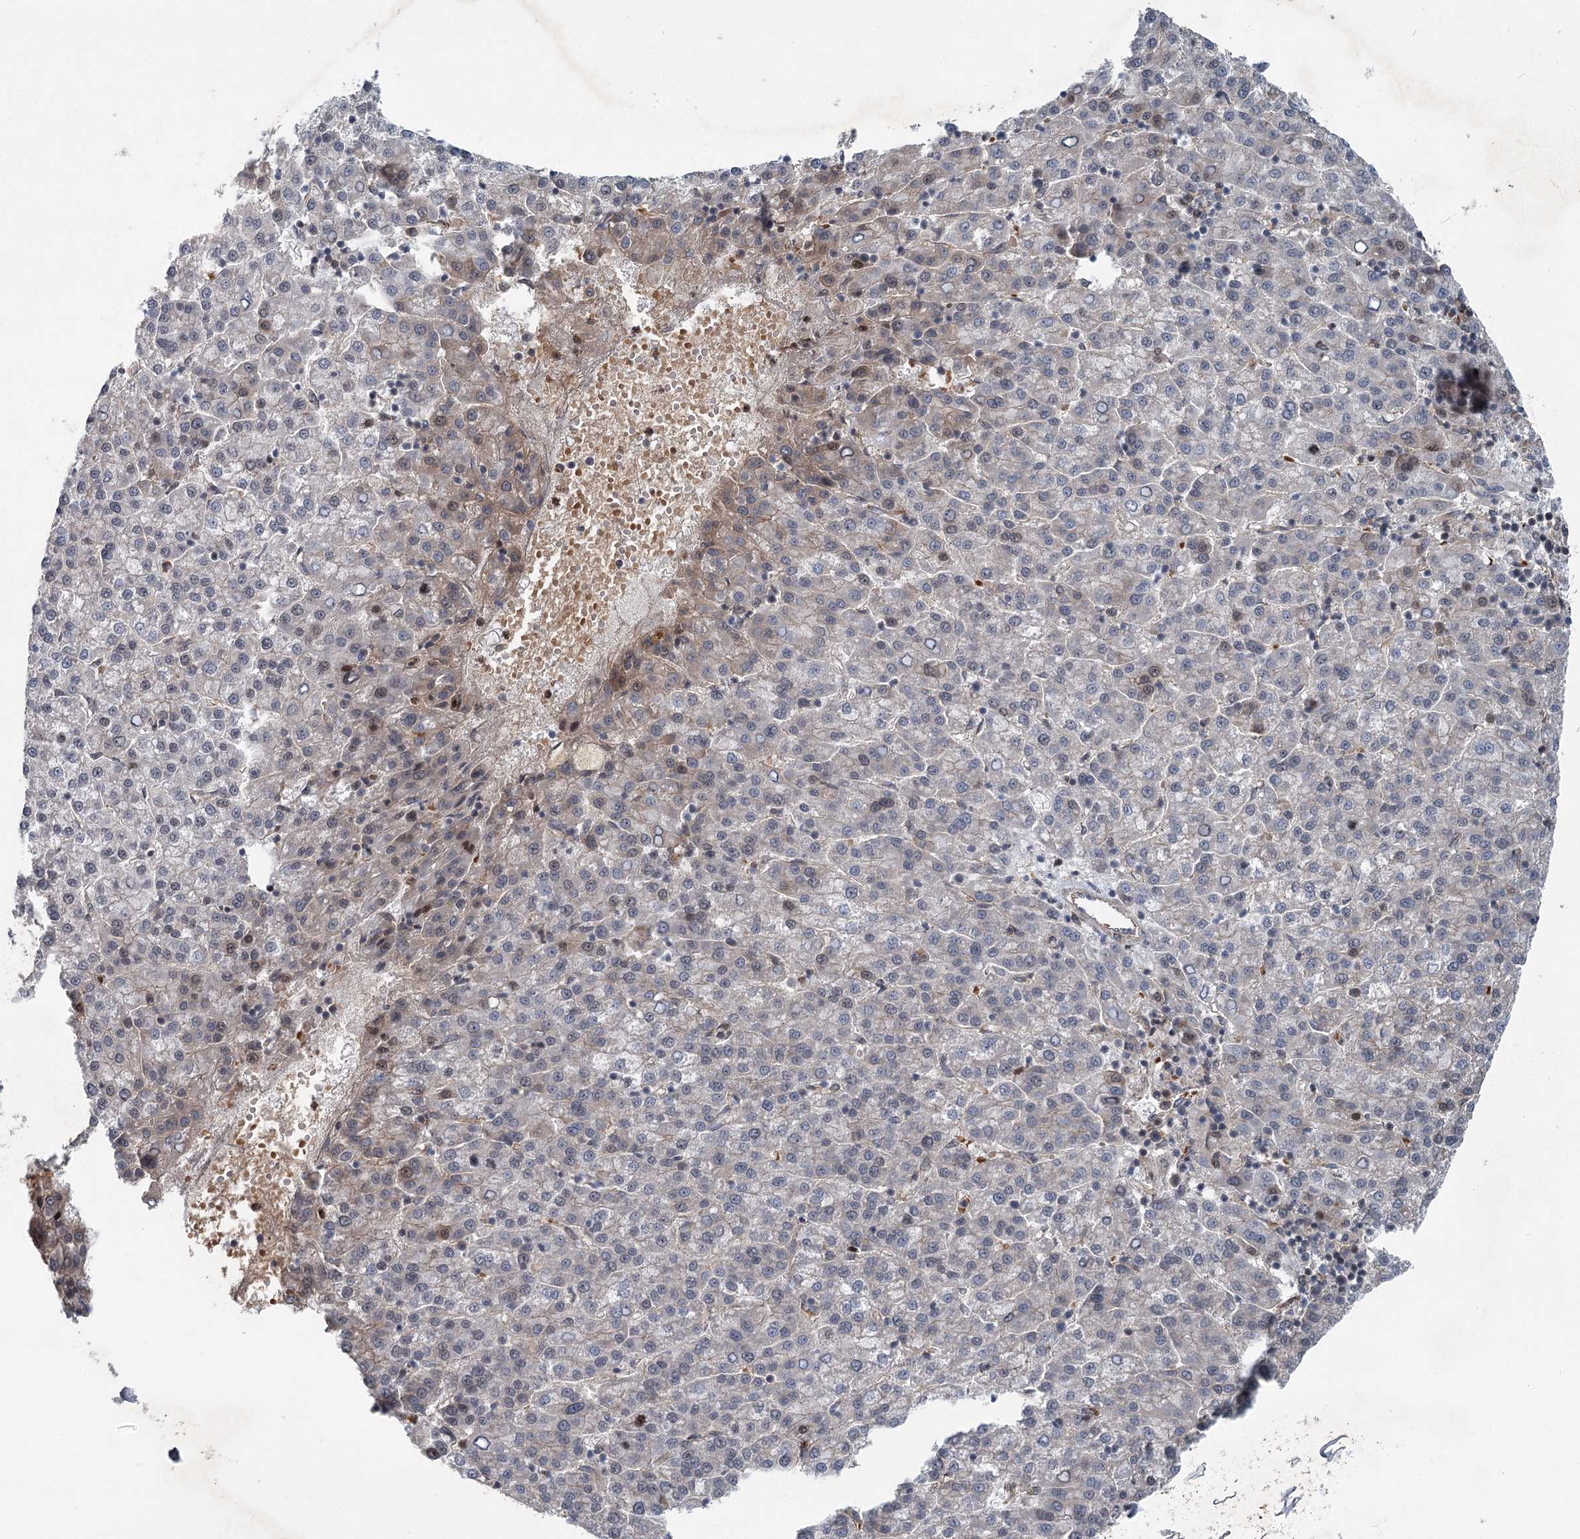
{"staining": {"intensity": "negative", "quantity": "none", "location": "none"}, "tissue": "liver cancer", "cell_type": "Tumor cells", "image_type": "cancer", "snomed": [{"axis": "morphology", "description": "Carcinoma, Hepatocellular, NOS"}, {"axis": "topography", "description": "Liver"}], "caption": "An IHC photomicrograph of hepatocellular carcinoma (liver) is shown. There is no staining in tumor cells of hepatocellular carcinoma (liver).", "gene": "IQSEC1", "patient": {"sex": "female", "age": 58}}